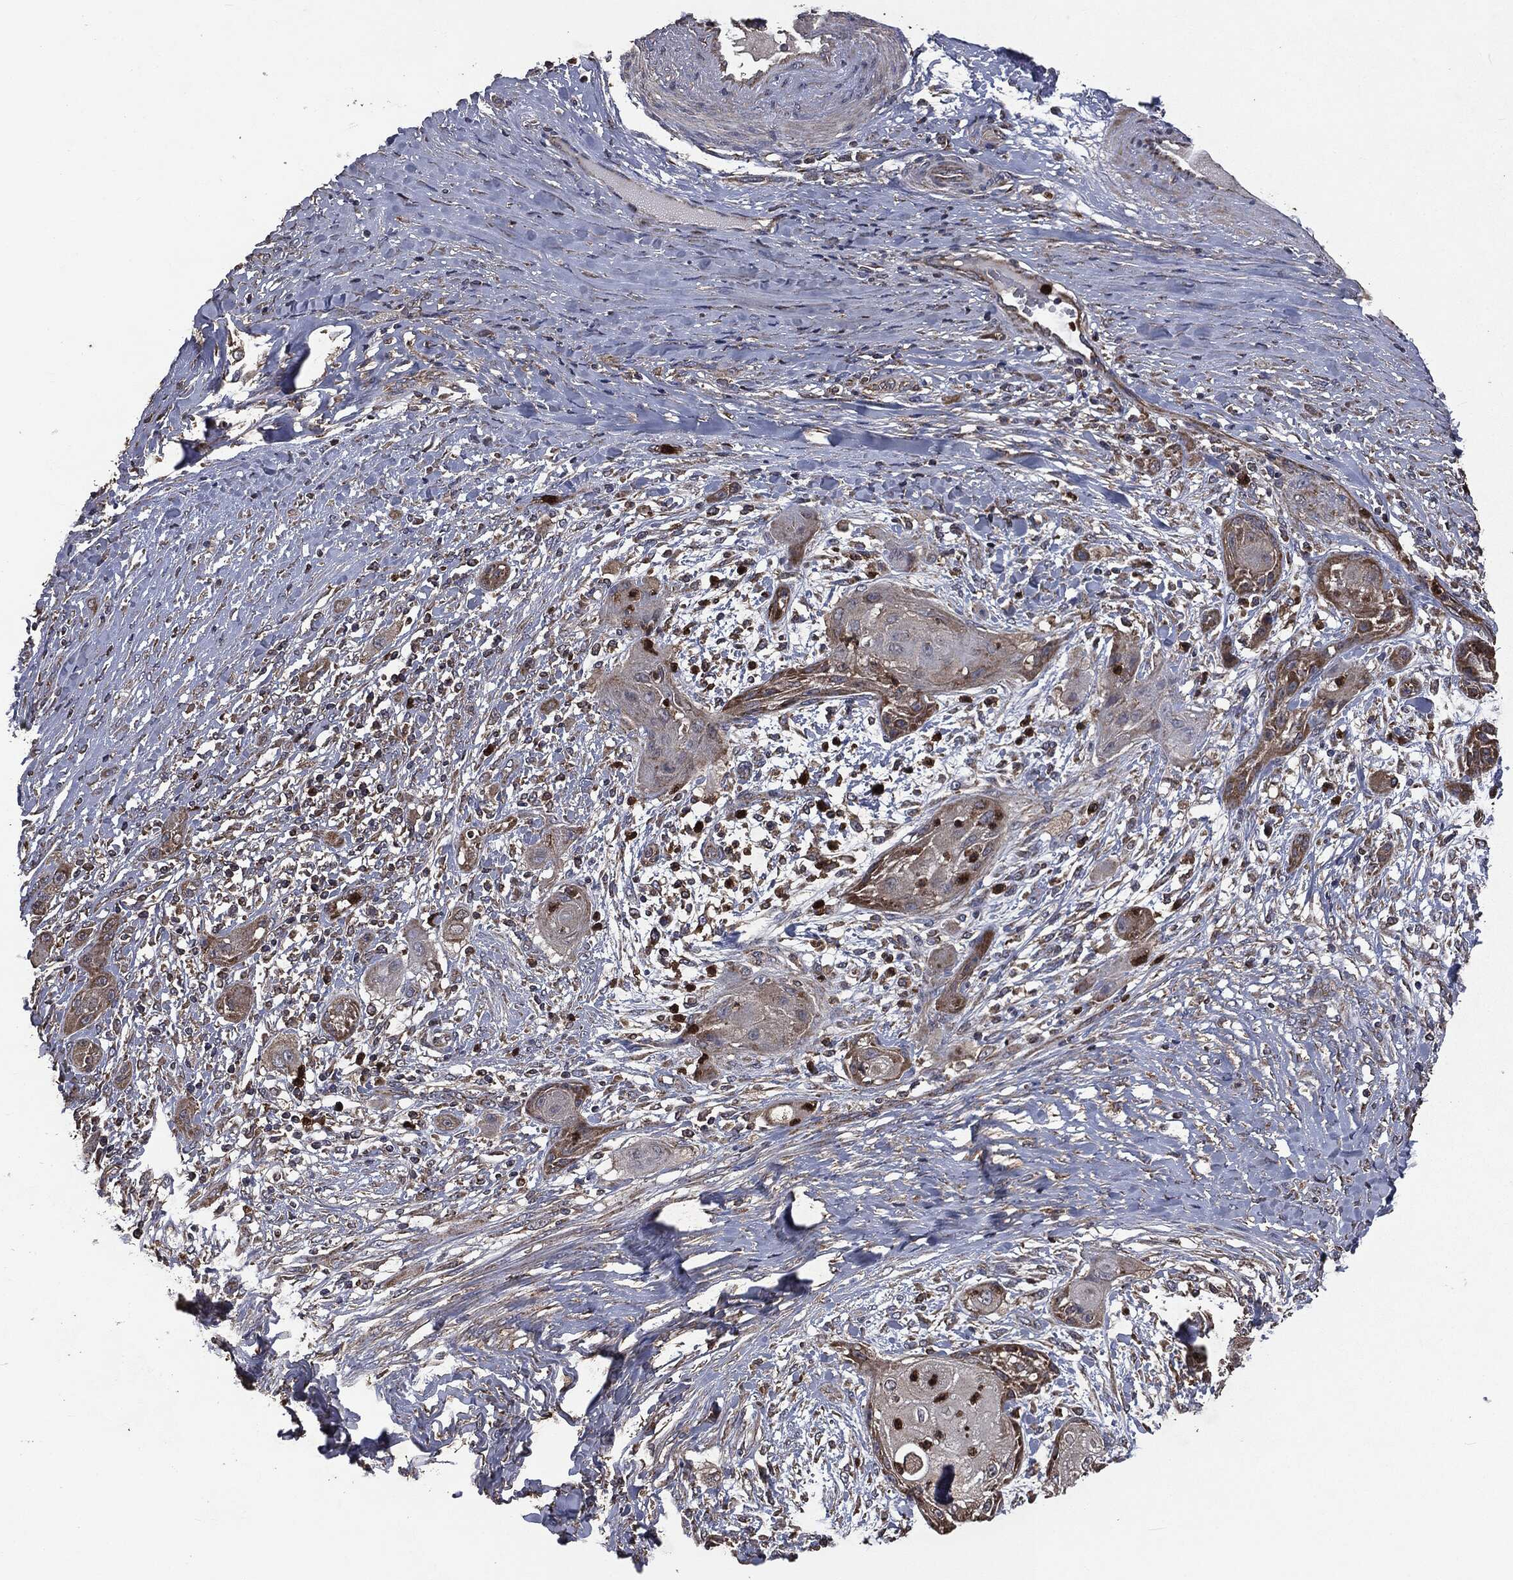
{"staining": {"intensity": "weak", "quantity": "<25%", "location": "cytoplasmic/membranous"}, "tissue": "skin cancer", "cell_type": "Tumor cells", "image_type": "cancer", "snomed": [{"axis": "morphology", "description": "Squamous cell carcinoma, NOS"}, {"axis": "topography", "description": "Skin"}], "caption": "Protein analysis of skin cancer (squamous cell carcinoma) shows no significant expression in tumor cells.", "gene": "MAPK6", "patient": {"sex": "male", "age": 62}}